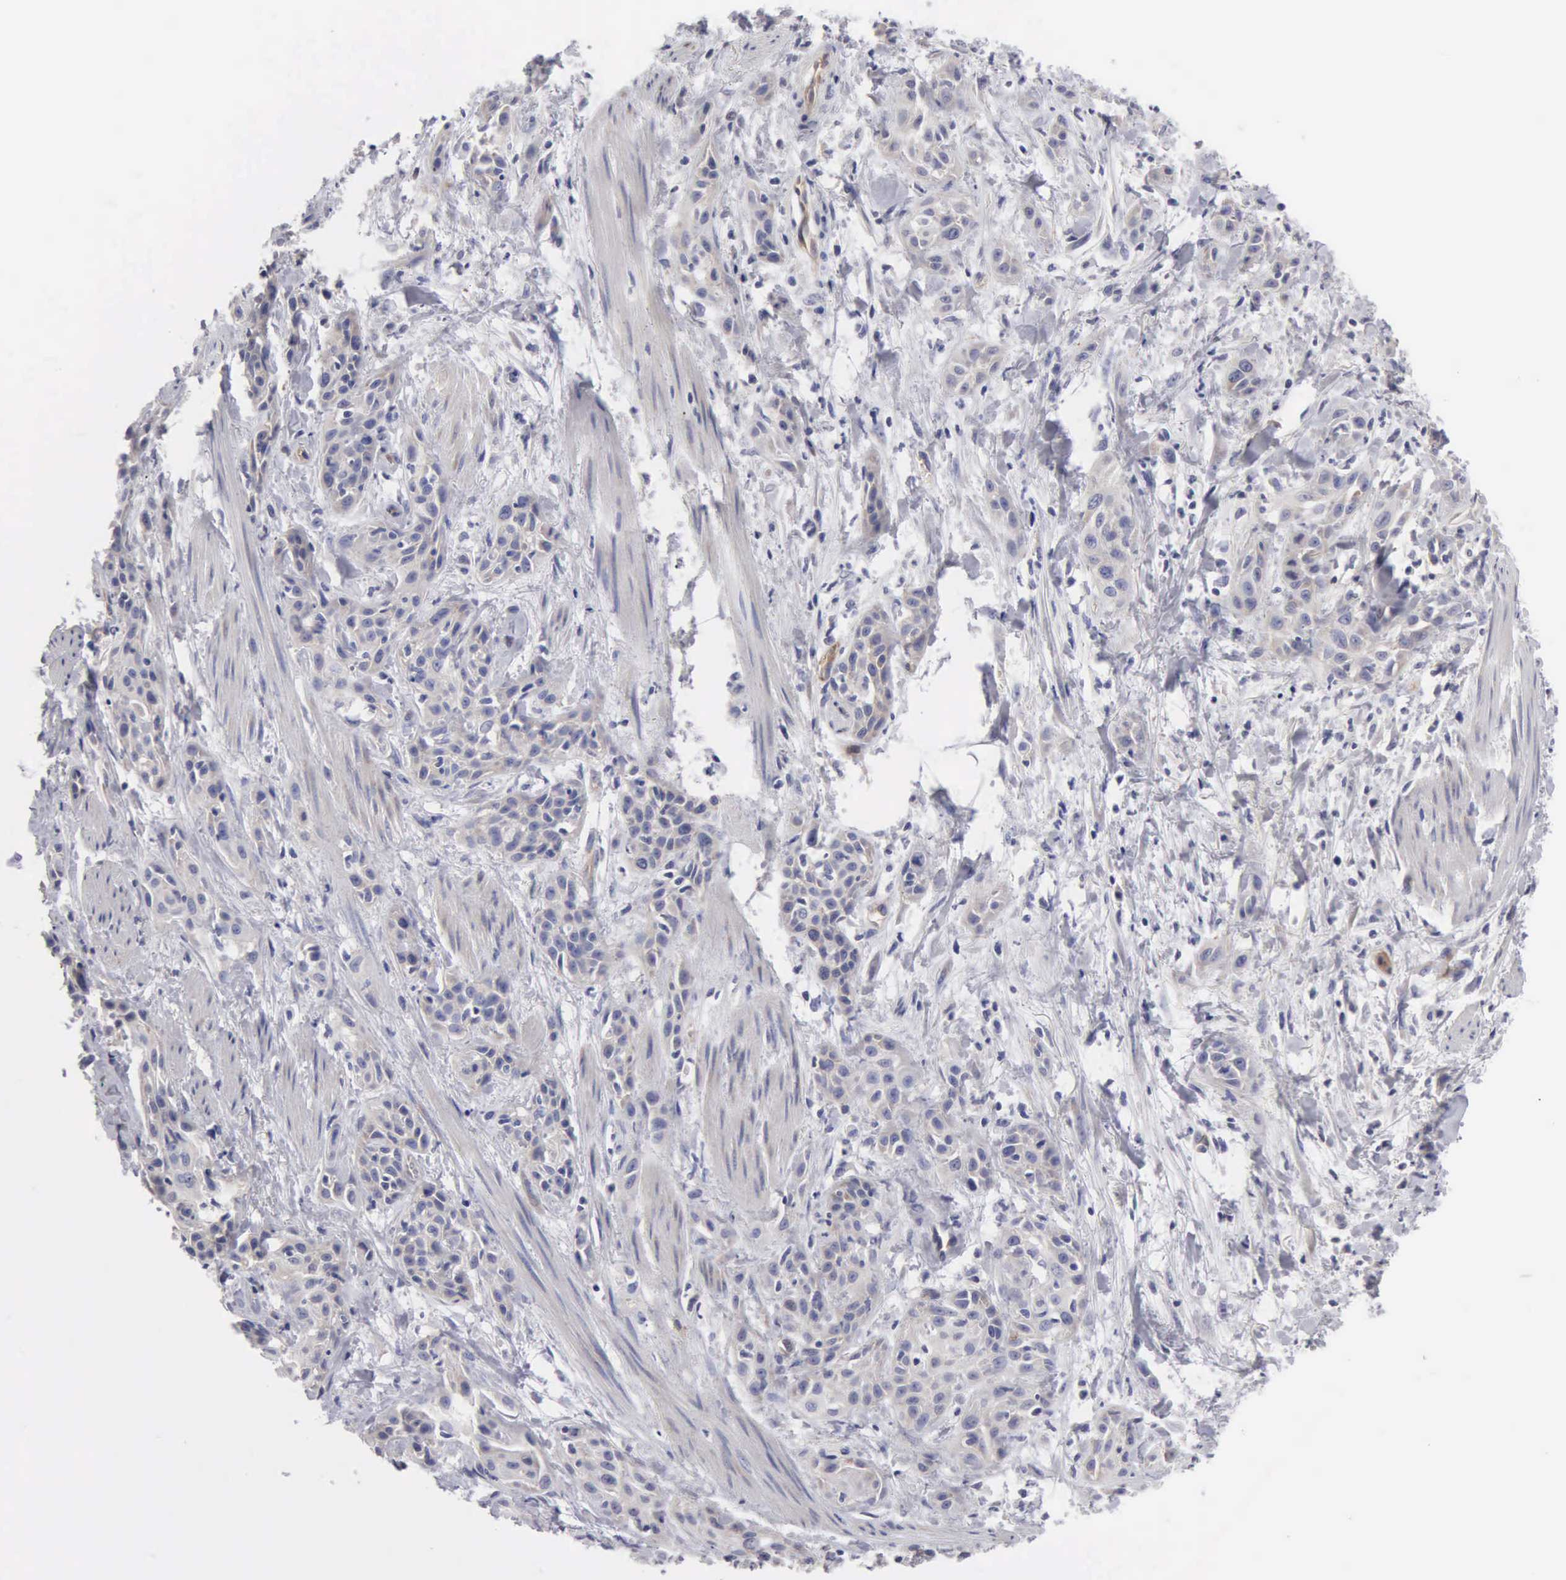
{"staining": {"intensity": "weak", "quantity": "25%-75%", "location": "cytoplasmic/membranous"}, "tissue": "skin cancer", "cell_type": "Tumor cells", "image_type": "cancer", "snomed": [{"axis": "morphology", "description": "Squamous cell carcinoma, NOS"}, {"axis": "topography", "description": "Skin"}, {"axis": "topography", "description": "Anal"}], "caption": "An immunohistochemistry (IHC) photomicrograph of tumor tissue is shown. Protein staining in brown shows weak cytoplasmic/membranous positivity in skin cancer (squamous cell carcinoma) within tumor cells. (DAB = brown stain, brightfield microscopy at high magnification).", "gene": "RDX", "patient": {"sex": "male", "age": 64}}